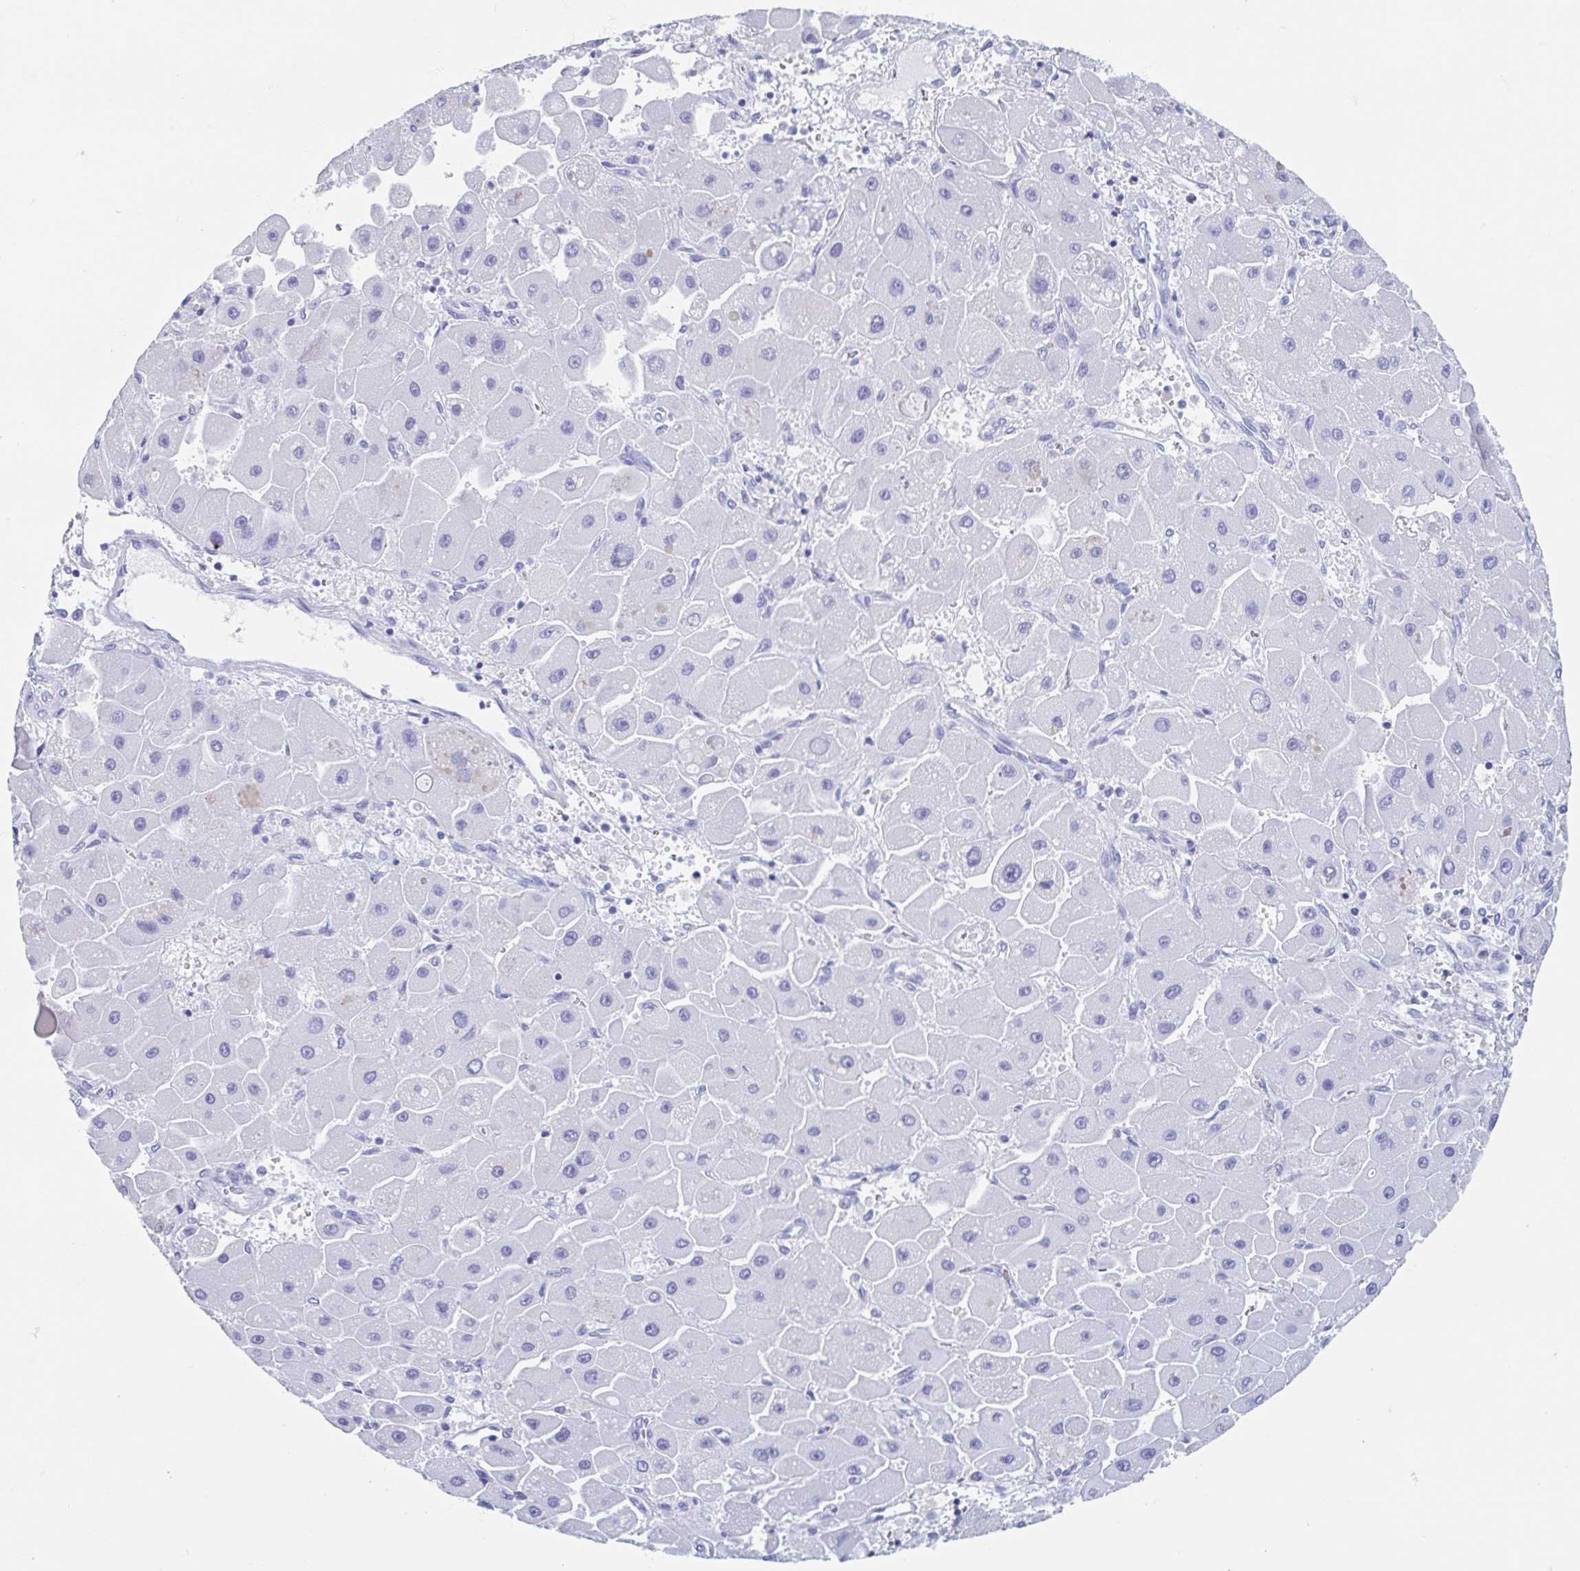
{"staining": {"intensity": "negative", "quantity": "none", "location": "none"}, "tissue": "liver cancer", "cell_type": "Tumor cells", "image_type": "cancer", "snomed": [{"axis": "morphology", "description": "Carcinoma, Hepatocellular, NOS"}, {"axis": "topography", "description": "Liver"}], "caption": "Tumor cells show no significant positivity in liver hepatocellular carcinoma.", "gene": "HDGFL1", "patient": {"sex": "male", "age": 24}}